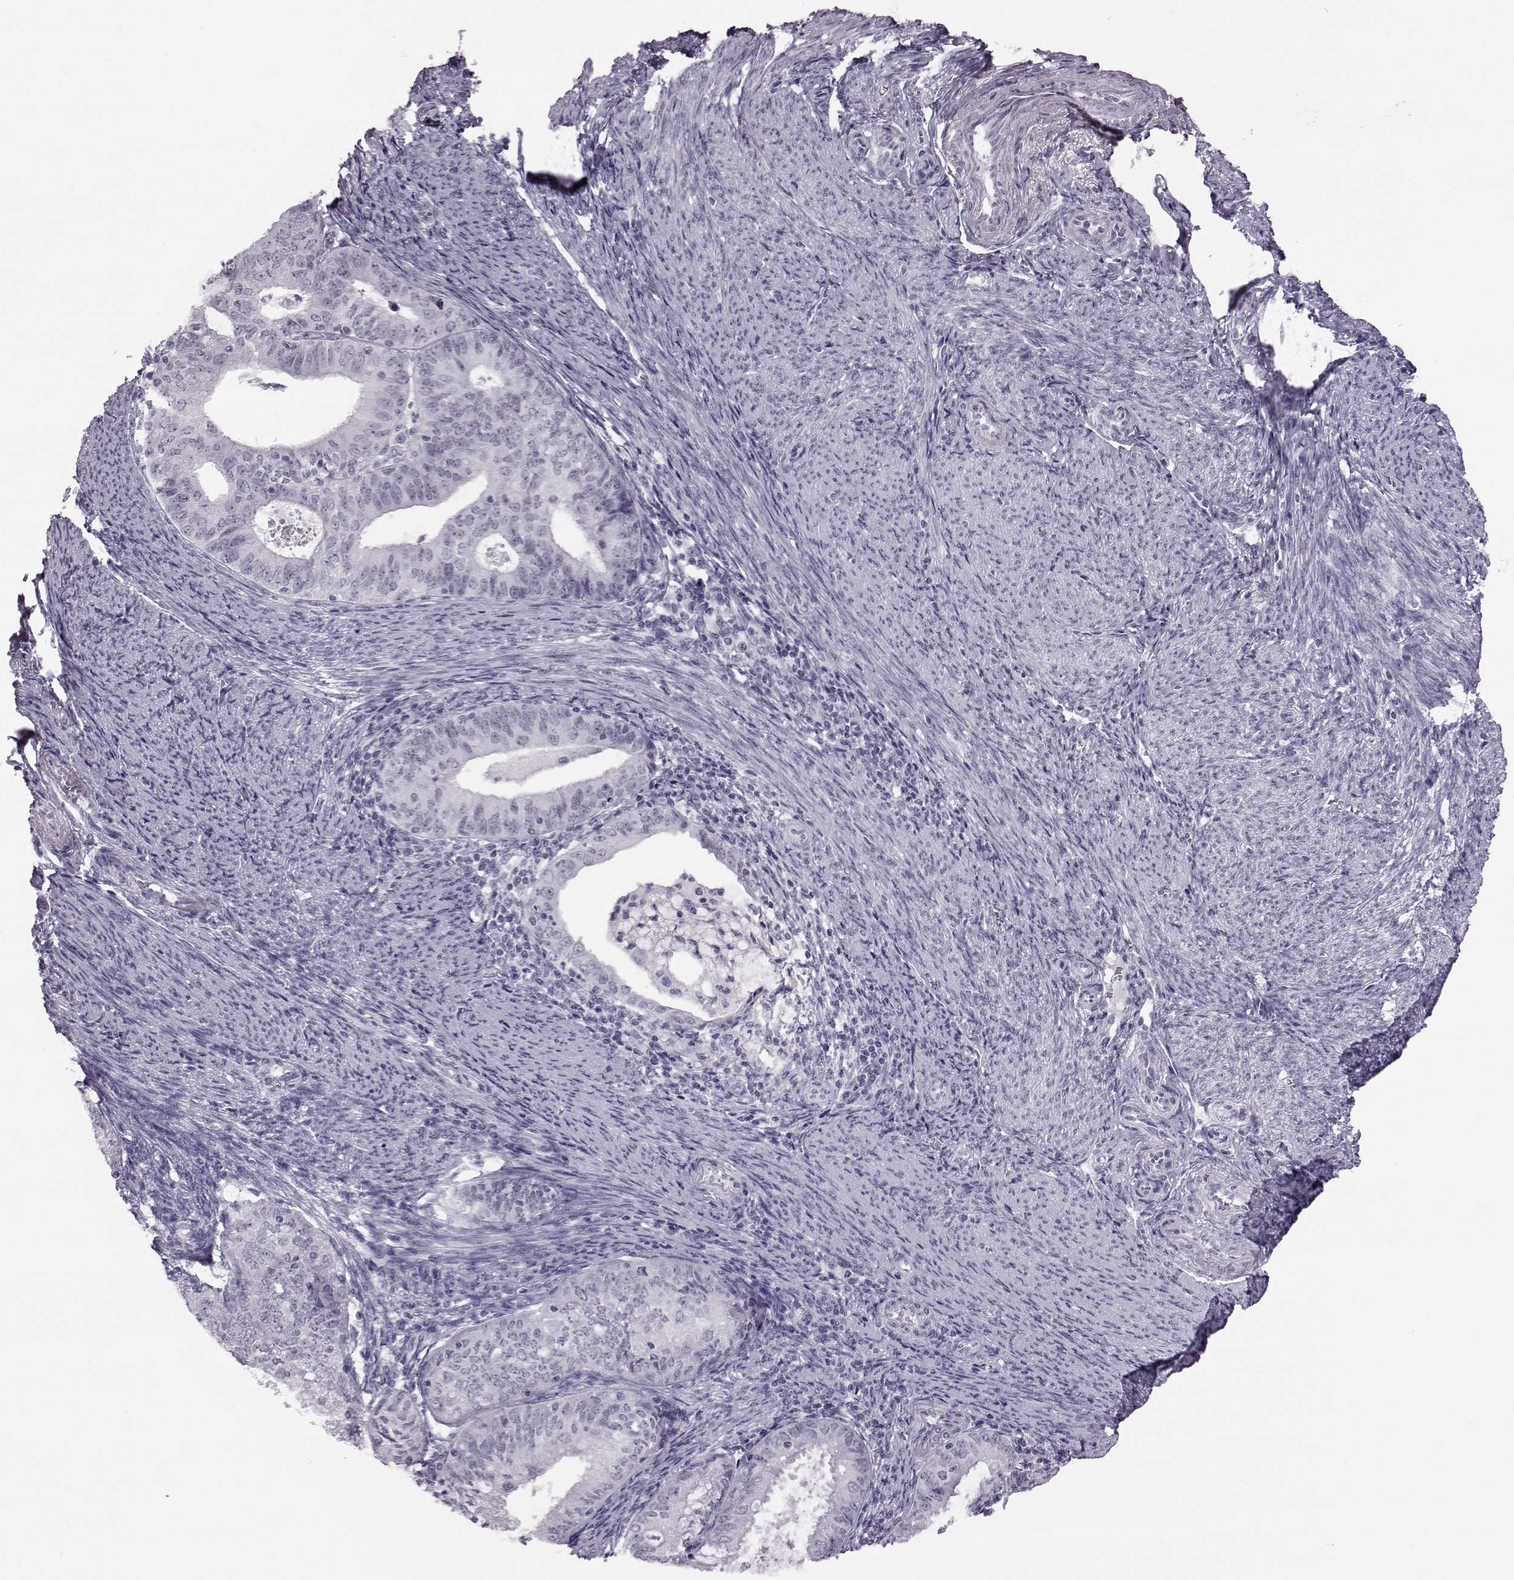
{"staining": {"intensity": "negative", "quantity": "none", "location": "none"}, "tissue": "endometrial cancer", "cell_type": "Tumor cells", "image_type": "cancer", "snomed": [{"axis": "morphology", "description": "Adenocarcinoma, NOS"}, {"axis": "topography", "description": "Endometrium"}], "caption": "This micrograph is of endometrial adenocarcinoma stained with IHC to label a protein in brown with the nuclei are counter-stained blue. There is no staining in tumor cells. (Stains: DAB (3,3'-diaminobenzidine) immunohistochemistry (IHC) with hematoxylin counter stain, Microscopy: brightfield microscopy at high magnification).", "gene": "ADGRG2", "patient": {"sex": "female", "age": 57}}